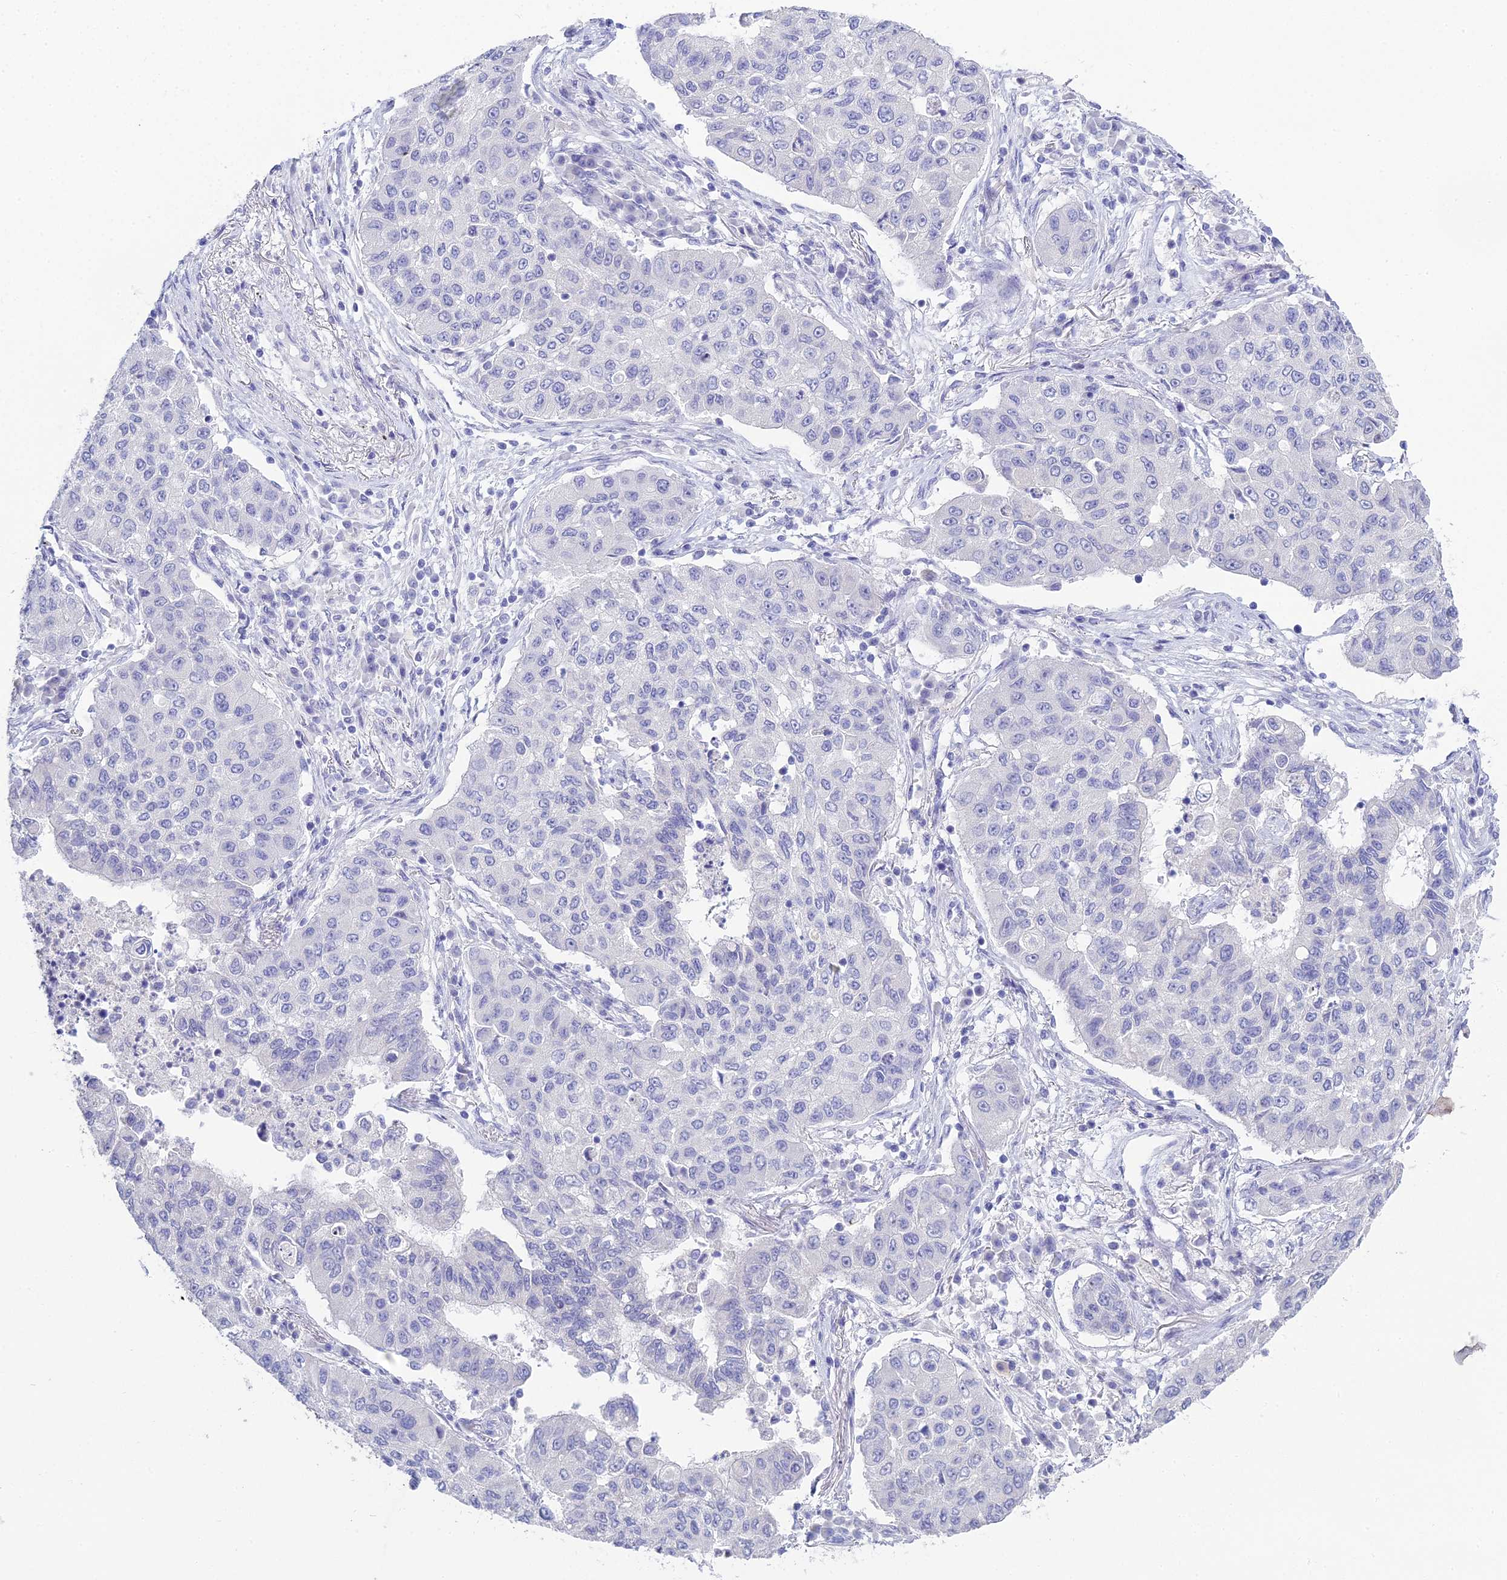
{"staining": {"intensity": "negative", "quantity": "none", "location": "none"}, "tissue": "lung cancer", "cell_type": "Tumor cells", "image_type": "cancer", "snomed": [{"axis": "morphology", "description": "Squamous cell carcinoma, NOS"}, {"axis": "topography", "description": "Lung"}], "caption": "A high-resolution micrograph shows immunohistochemistry staining of lung cancer (squamous cell carcinoma), which demonstrates no significant expression in tumor cells.", "gene": "S100A7", "patient": {"sex": "male", "age": 74}}